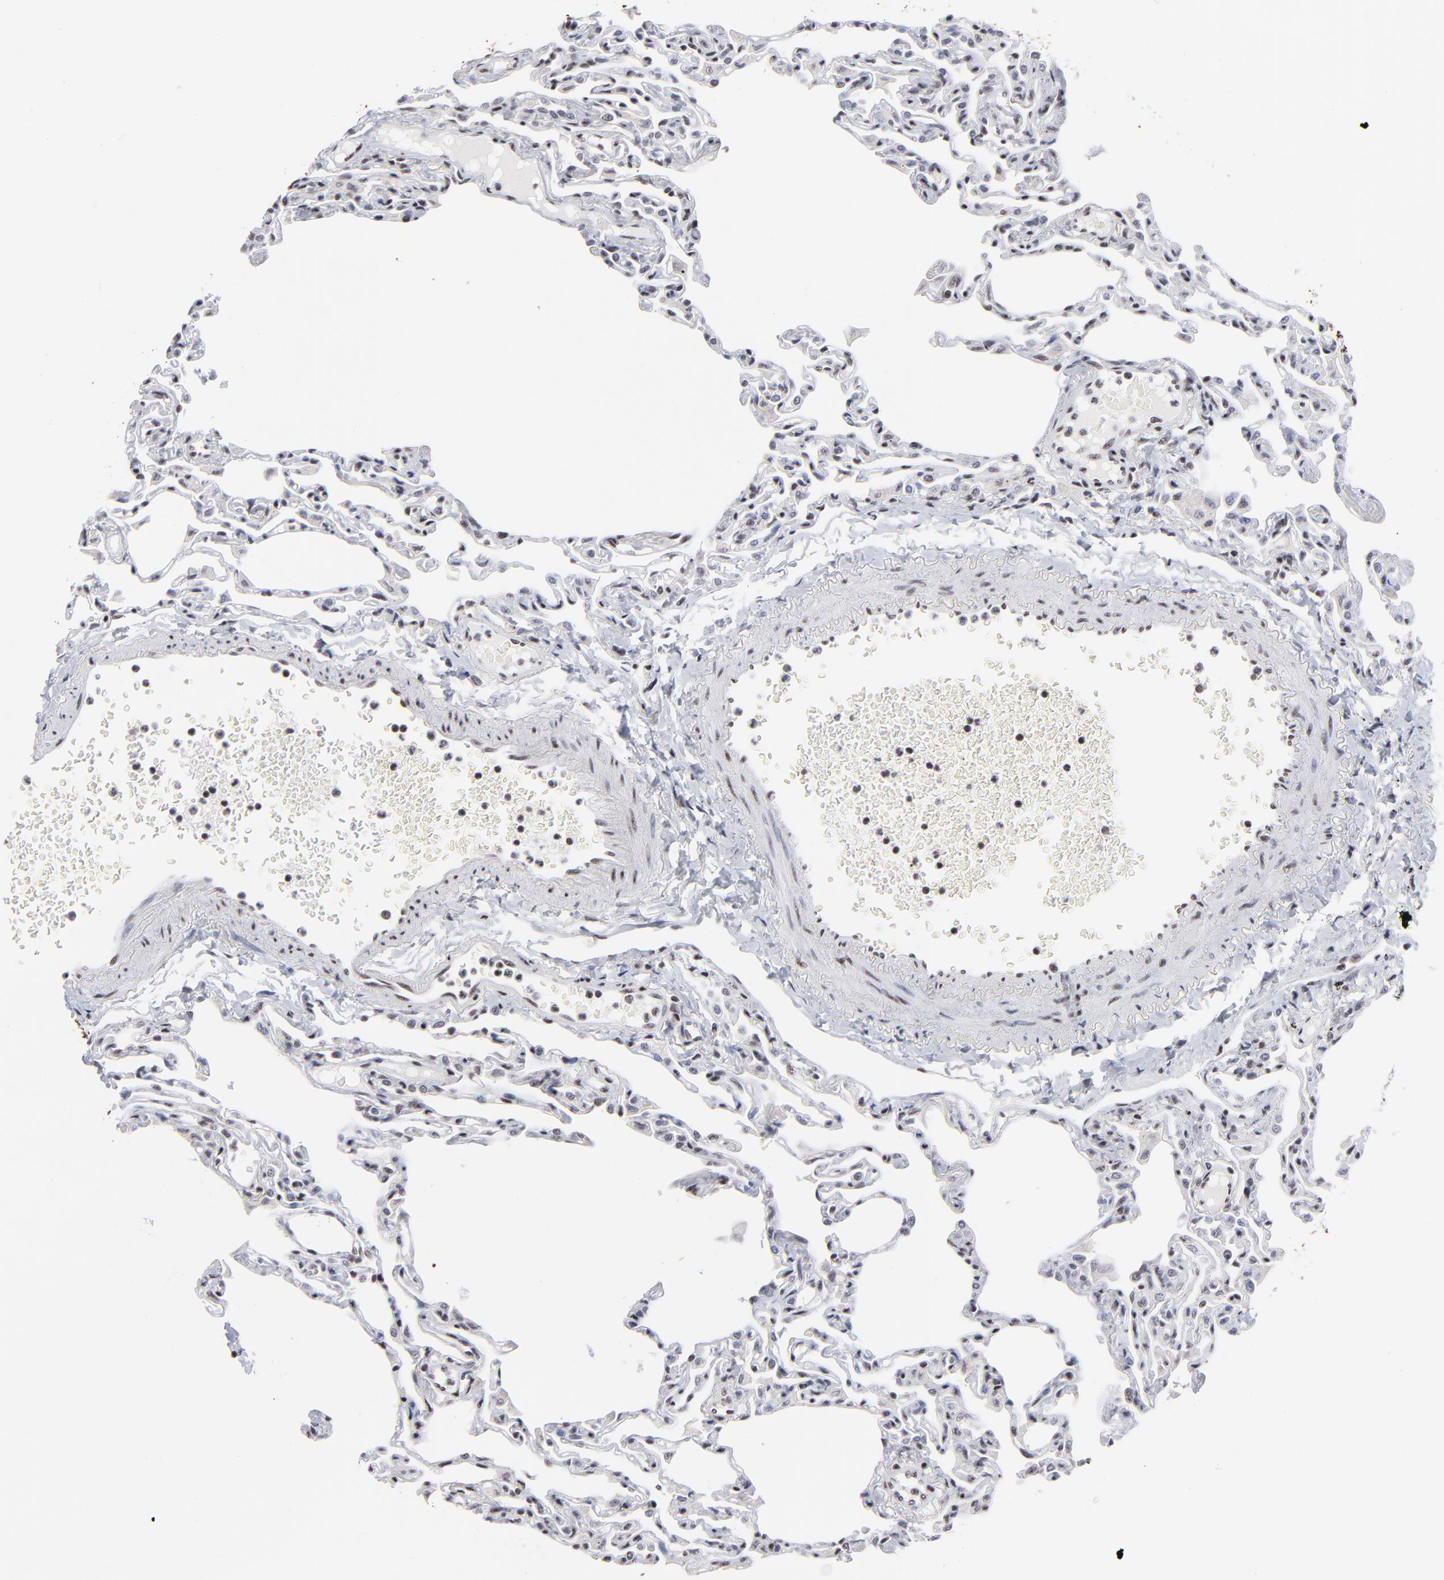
{"staining": {"intensity": "weak", "quantity": "25%-75%", "location": "nuclear"}, "tissue": "lung", "cell_type": "Alveolar cells", "image_type": "normal", "snomed": [{"axis": "morphology", "description": "Normal tissue, NOS"}, {"axis": "topography", "description": "Lung"}], "caption": "Human lung stained for a protein (brown) exhibits weak nuclear positive staining in approximately 25%-75% of alveolar cells.", "gene": "SP2", "patient": {"sex": "female", "age": 49}}